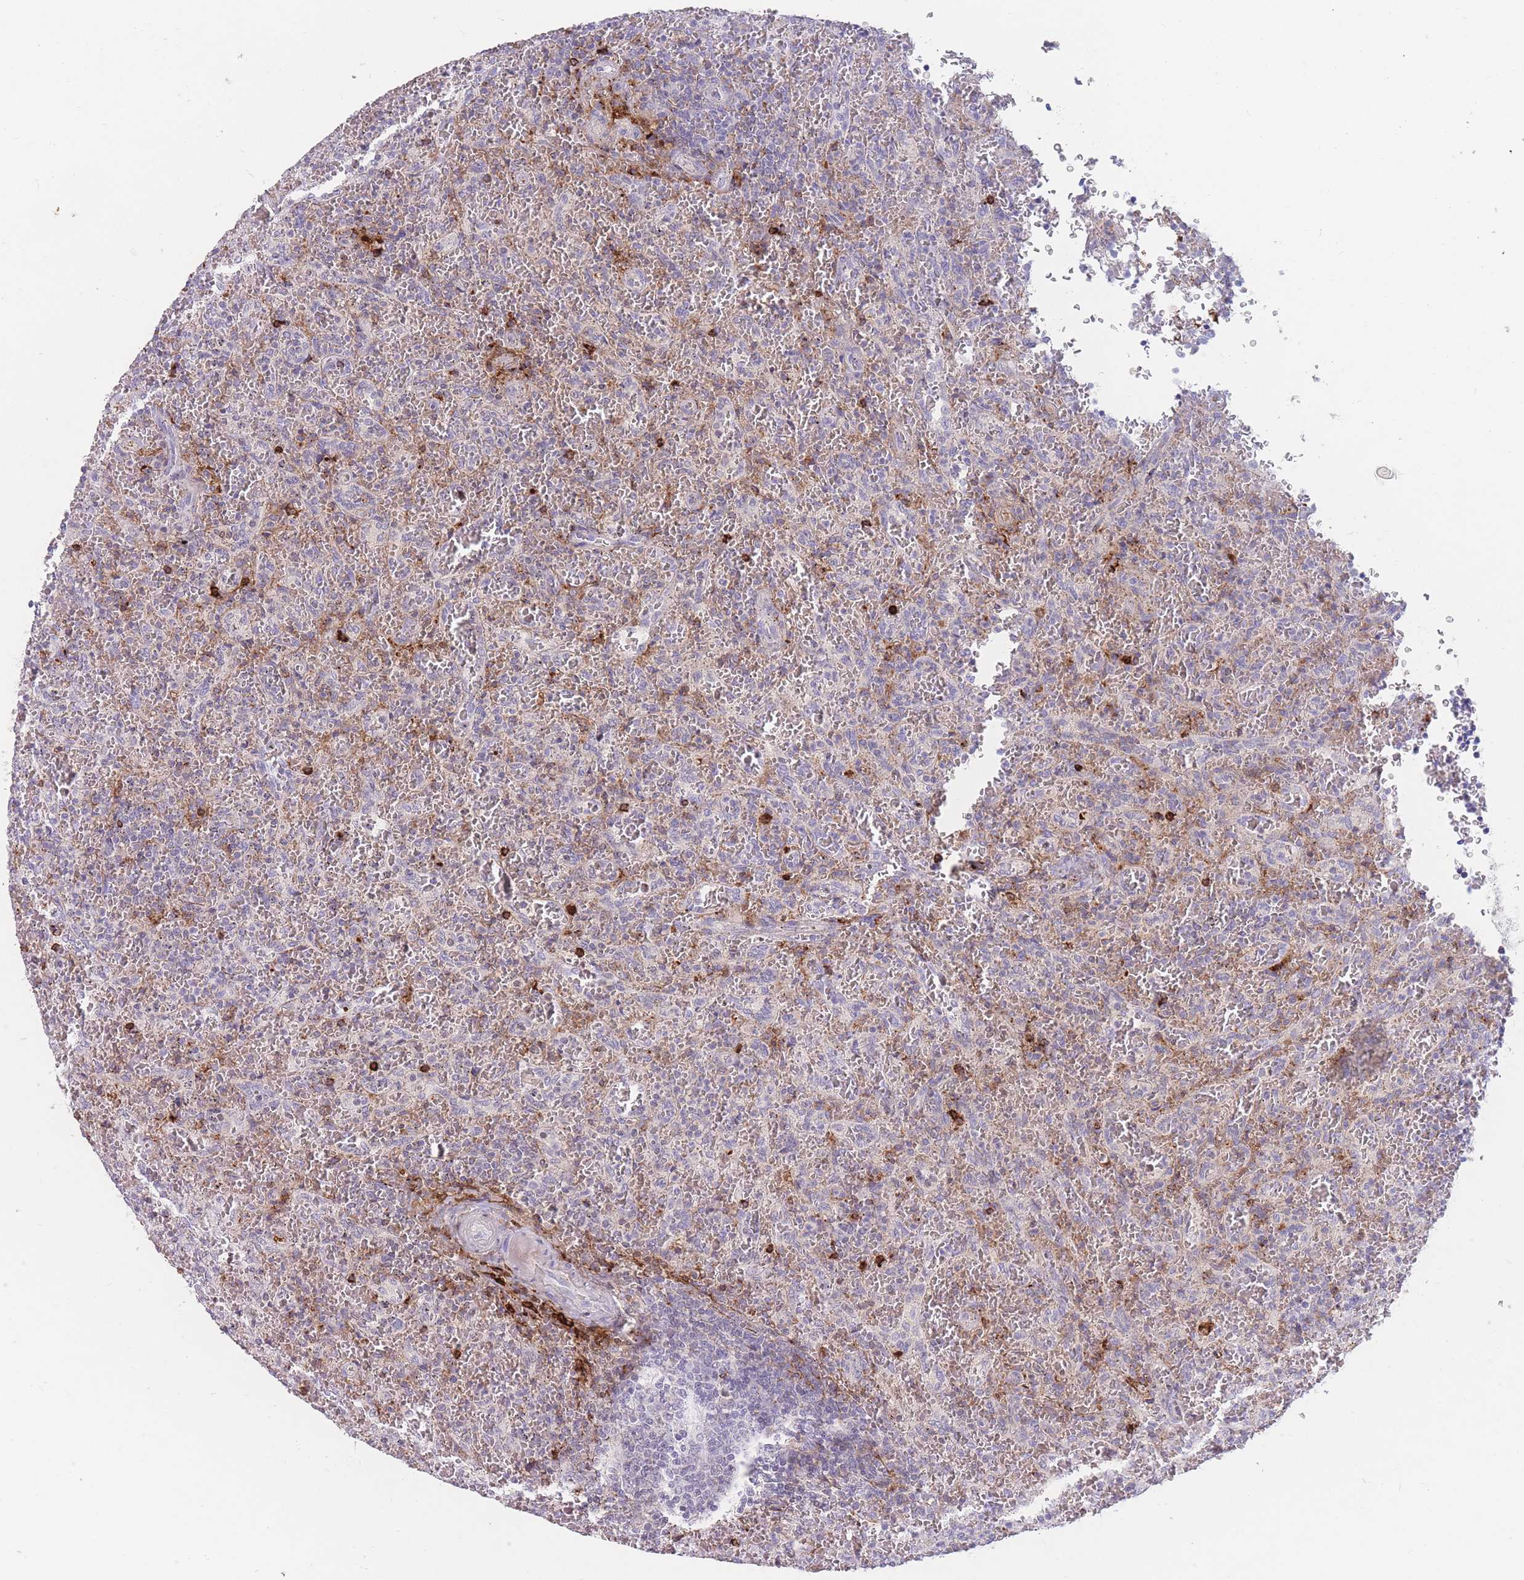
{"staining": {"intensity": "negative", "quantity": "none", "location": "none"}, "tissue": "lymphoma", "cell_type": "Tumor cells", "image_type": "cancer", "snomed": [{"axis": "morphology", "description": "Malignant lymphoma, non-Hodgkin's type, Low grade"}, {"axis": "topography", "description": "Spleen"}], "caption": "This is an immunohistochemistry (IHC) micrograph of human lymphoma. There is no positivity in tumor cells.", "gene": "PRG4", "patient": {"sex": "female", "age": 64}}